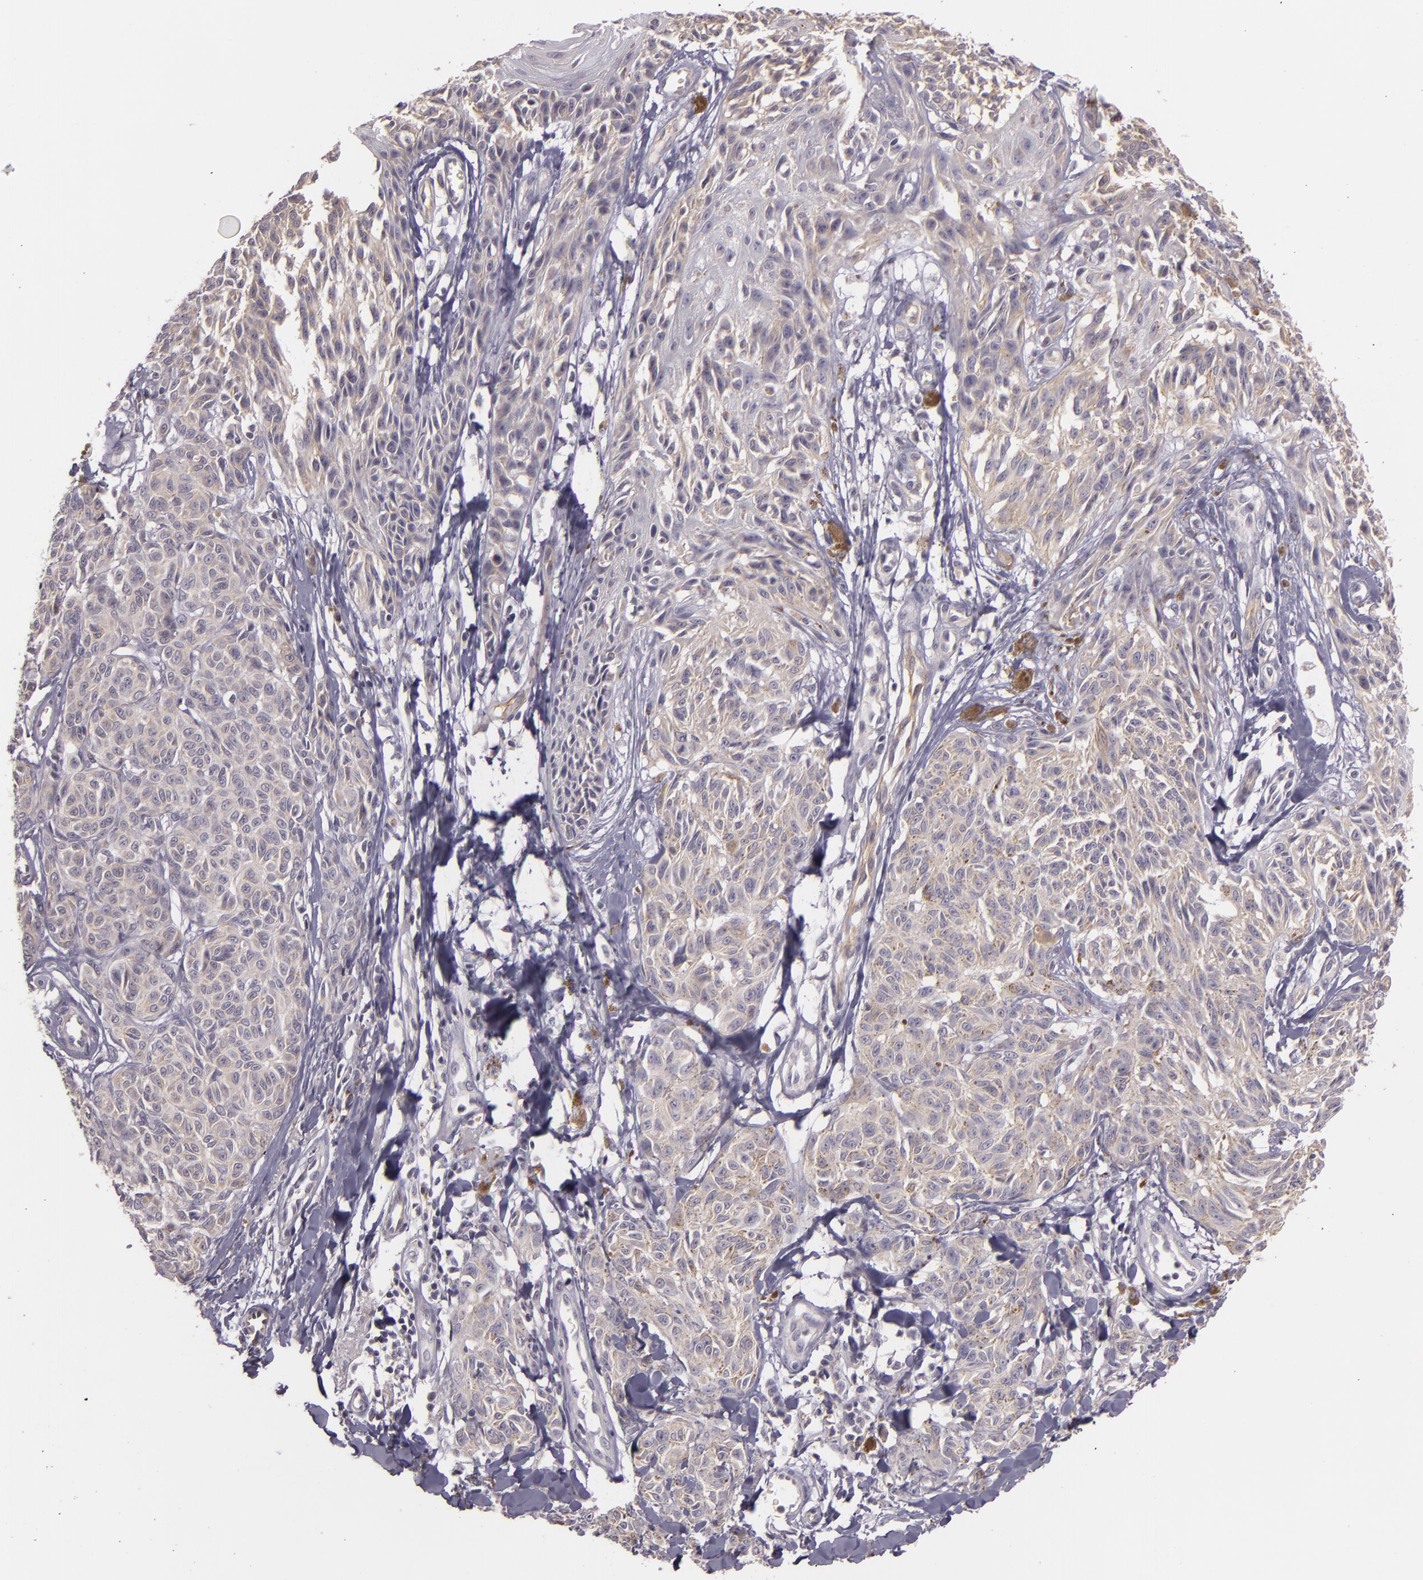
{"staining": {"intensity": "weak", "quantity": "25%-75%", "location": "cytoplasmic/membranous"}, "tissue": "melanoma", "cell_type": "Tumor cells", "image_type": "cancer", "snomed": [{"axis": "morphology", "description": "Malignant melanoma, NOS"}, {"axis": "topography", "description": "Skin"}], "caption": "Immunohistochemistry staining of malignant melanoma, which reveals low levels of weak cytoplasmic/membranous expression in about 25%-75% of tumor cells indicating weak cytoplasmic/membranous protein staining. The staining was performed using DAB (brown) for protein detection and nuclei were counterstained in hematoxylin (blue).", "gene": "RALGAPA1", "patient": {"sex": "female", "age": 77}}